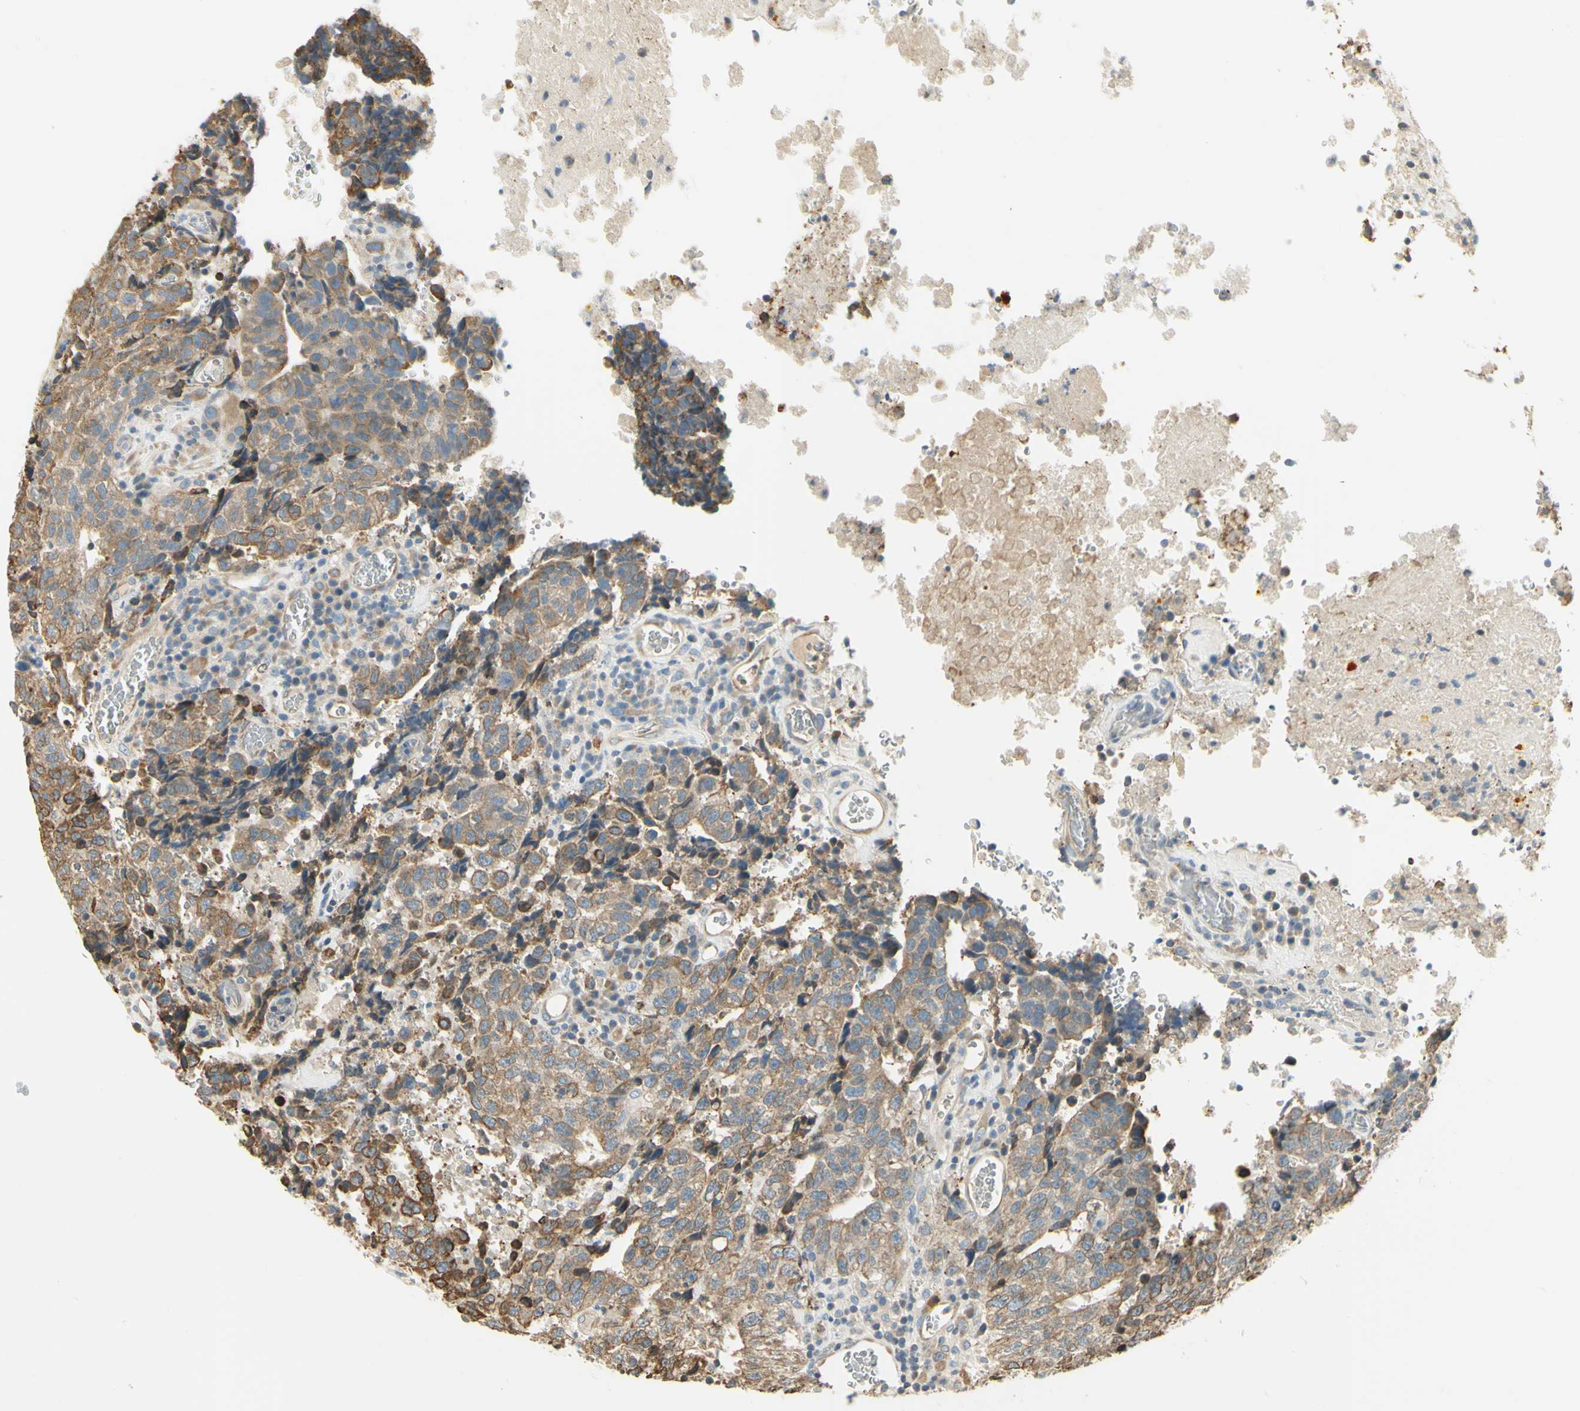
{"staining": {"intensity": "moderate", "quantity": ">75%", "location": "cytoplasmic/membranous"}, "tissue": "testis cancer", "cell_type": "Tumor cells", "image_type": "cancer", "snomed": [{"axis": "morphology", "description": "Necrosis, NOS"}, {"axis": "morphology", "description": "Carcinoma, Embryonal, NOS"}, {"axis": "topography", "description": "Testis"}], "caption": "Protein expression analysis of testis cancer (embryonal carcinoma) reveals moderate cytoplasmic/membranous expression in approximately >75% of tumor cells. (Brightfield microscopy of DAB IHC at high magnification).", "gene": "IGDCC4", "patient": {"sex": "male", "age": 19}}